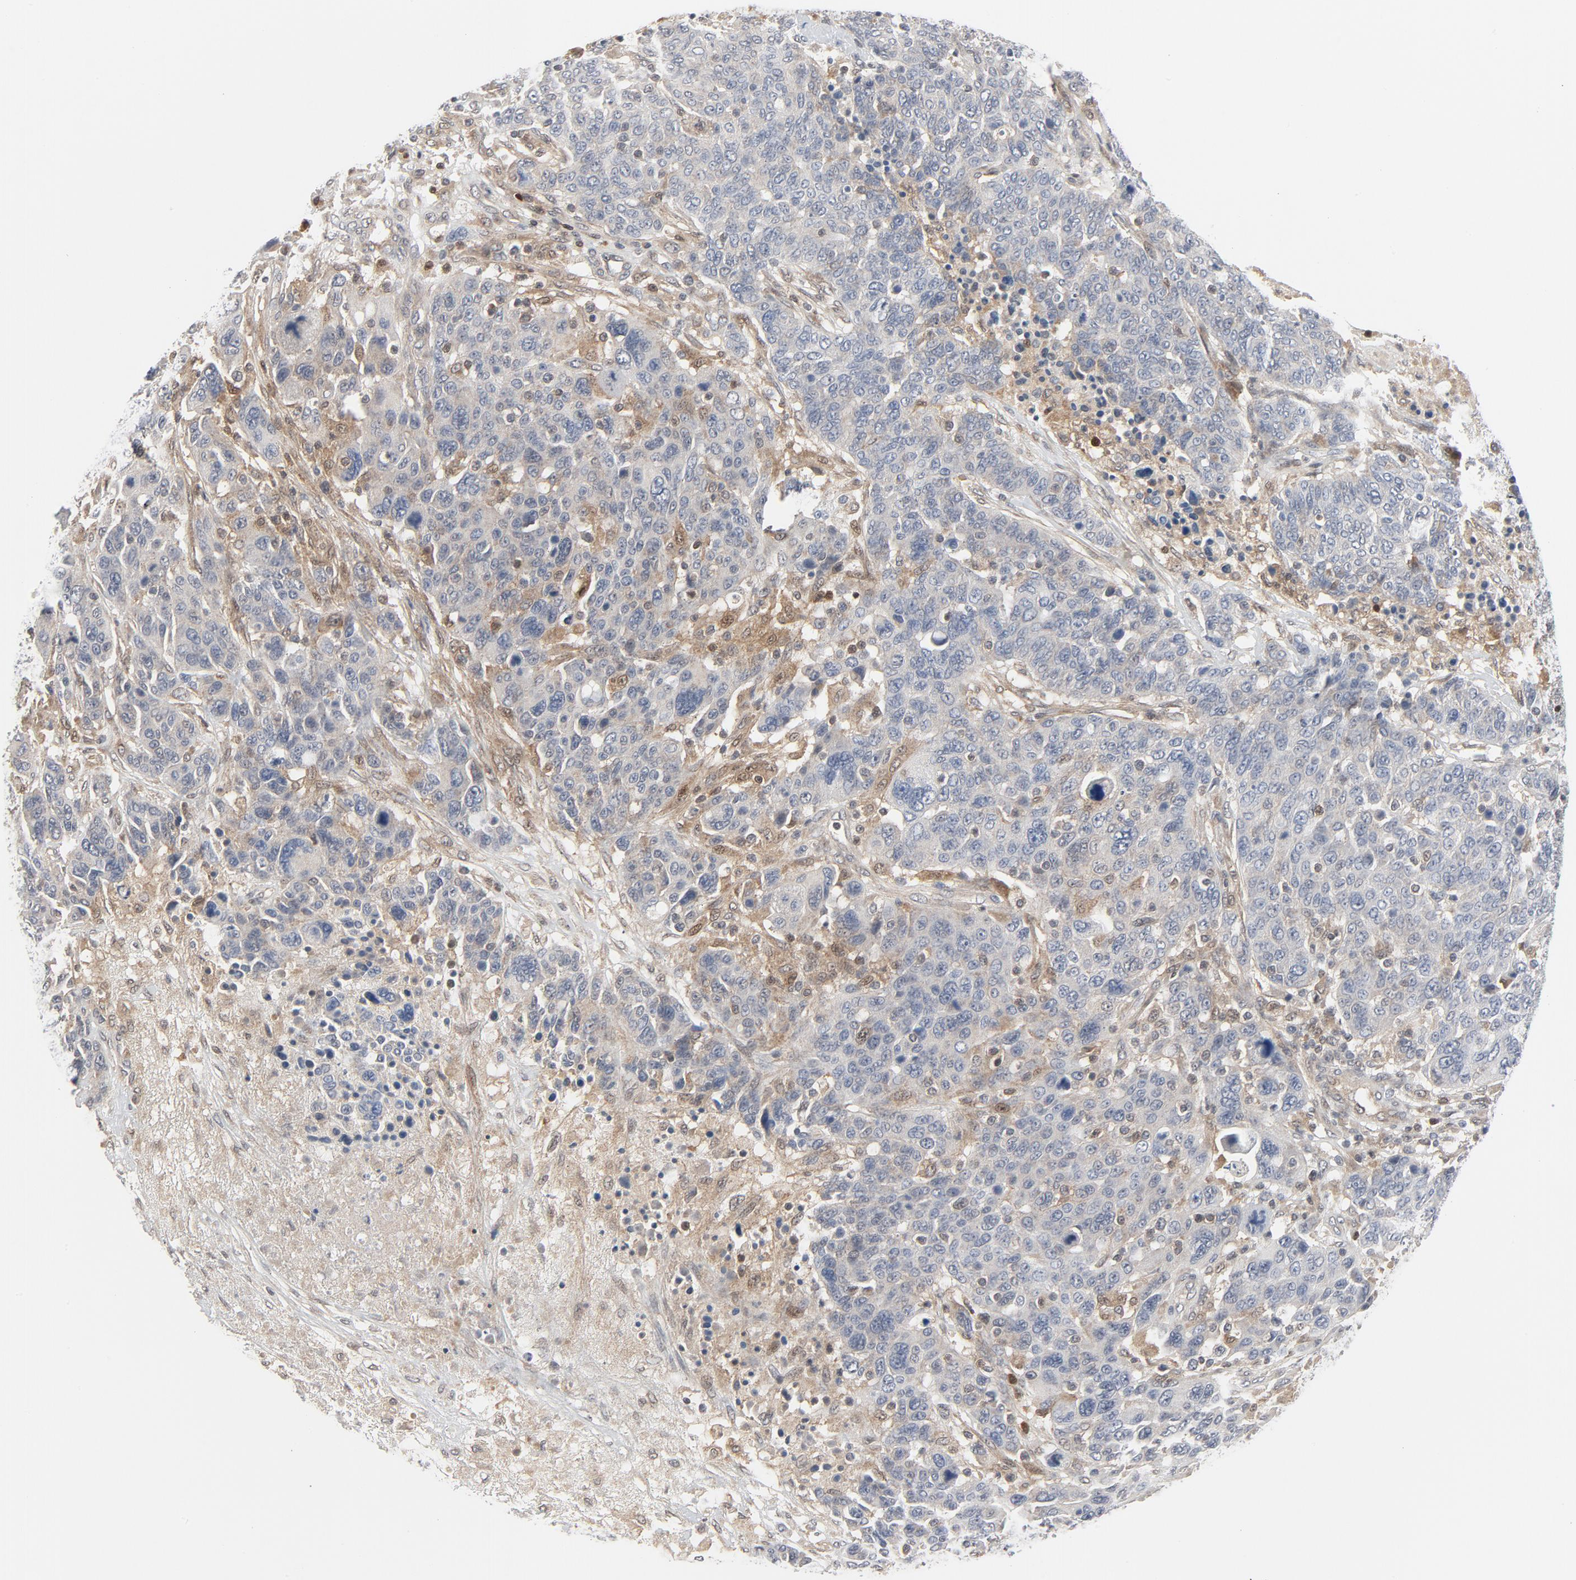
{"staining": {"intensity": "weak", "quantity": "25%-75%", "location": "cytoplasmic/membranous,nuclear"}, "tissue": "breast cancer", "cell_type": "Tumor cells", "image_type": "cancer", "snomed": [{"axis": "morphology", "description": "Duct carcinoma"}, {"axis": "topography", "description": "Breast"}], "caption": "Immunohistochemical staining of human breast intraductal carcinoma shows weak cytoplasmic/membranous and nuclear protein positivity in approximately 25%-75% of tumor cells.", "gene": "TRADD", "patient": {"sex": "female", "age": 37}}